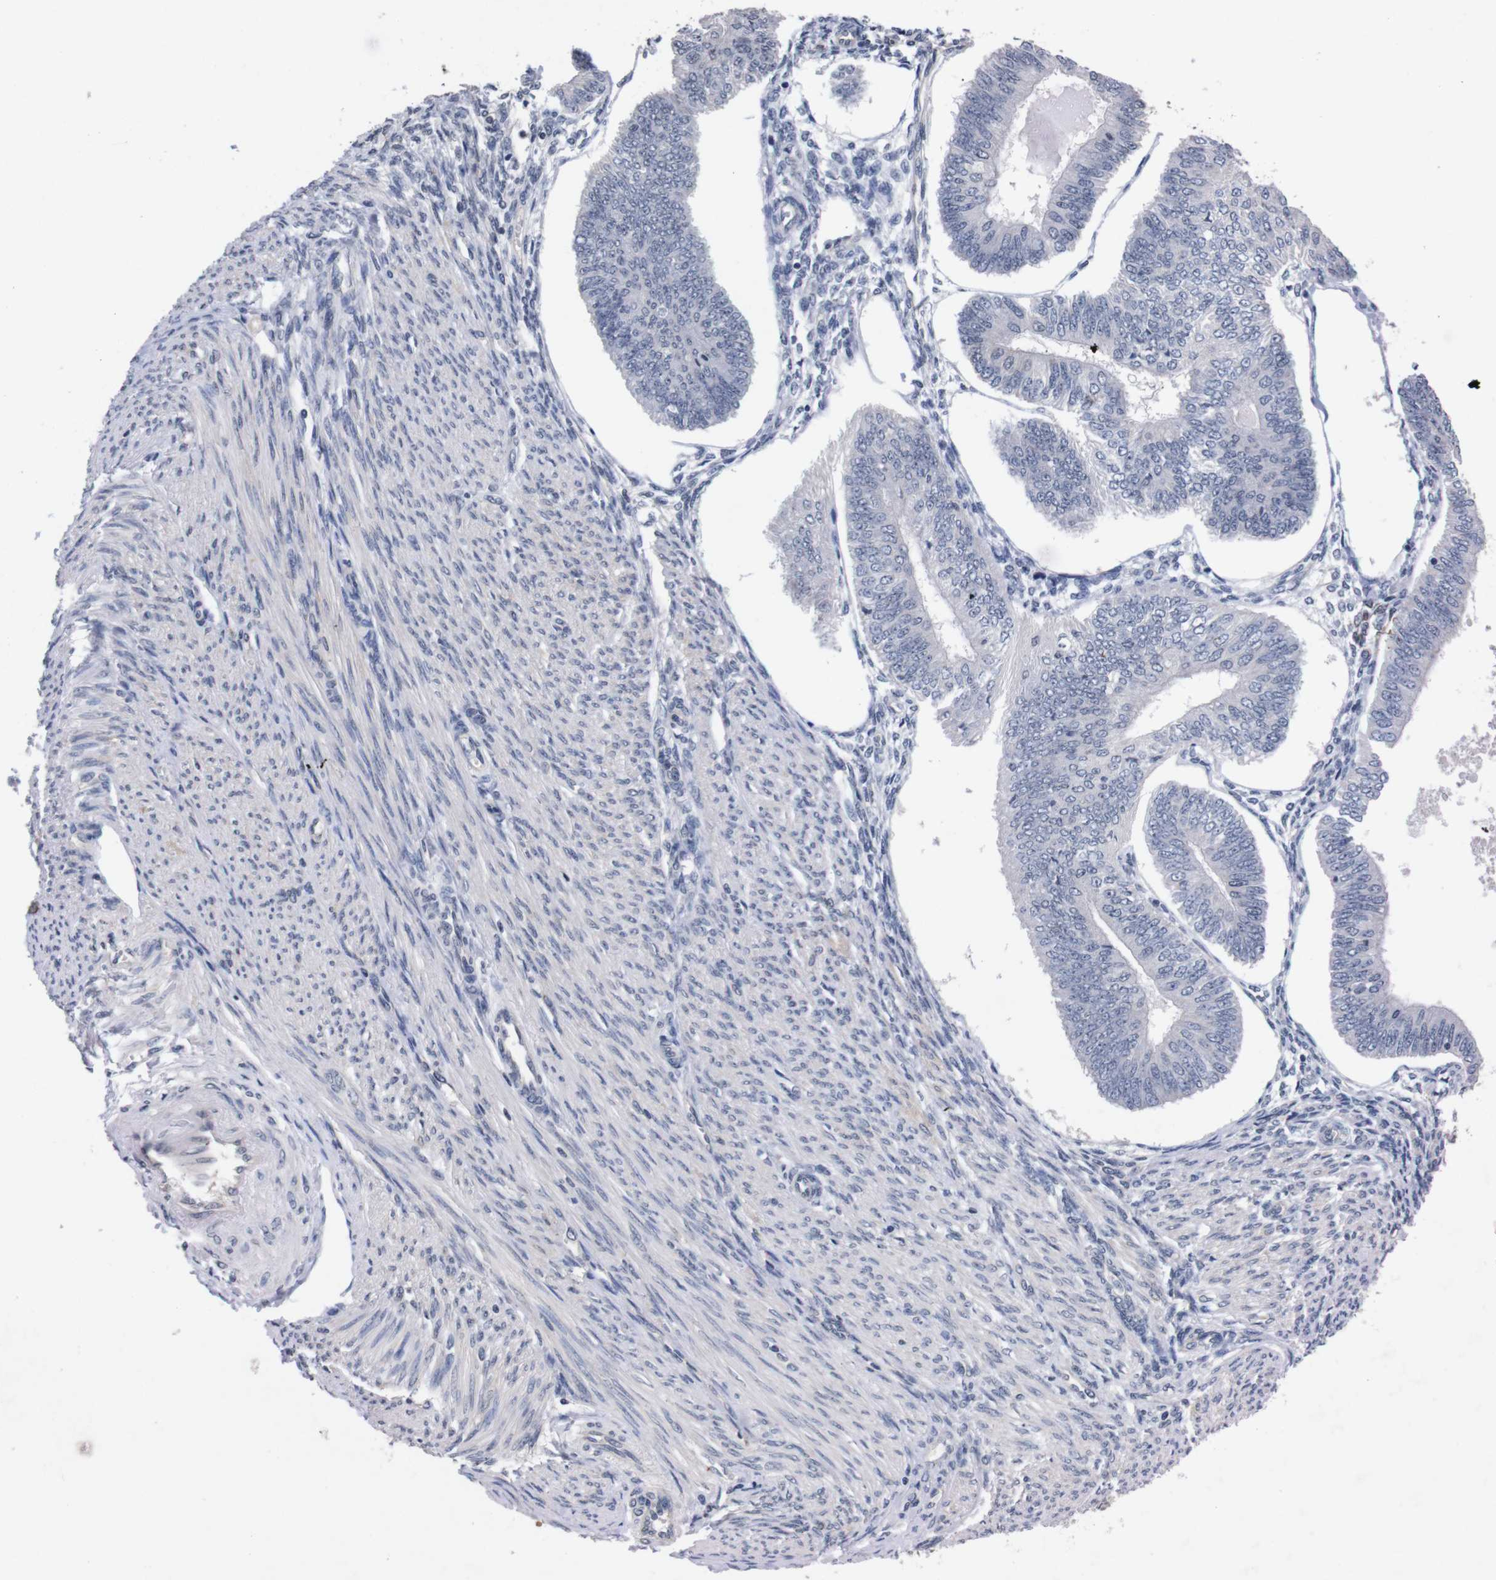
{"staining": {"intensity": "negative", "quantity": "none", "location": "none"}, "tissue": "endometrial cancer", "cell_type": "Tumor cells", "image_type": "cancer", "snomed": [{"axis": "morphology", "description": "Adenocarcinoma, NOS"}, {"axis": "topography", "description": "Endometrium"}], "caption": "The micrograph reveals no significant positivity in tumor cells of adenocarcinoma (endometrial).", "gene": "TNFRSF21", "patient": {"sex": "female", "age": 58}}